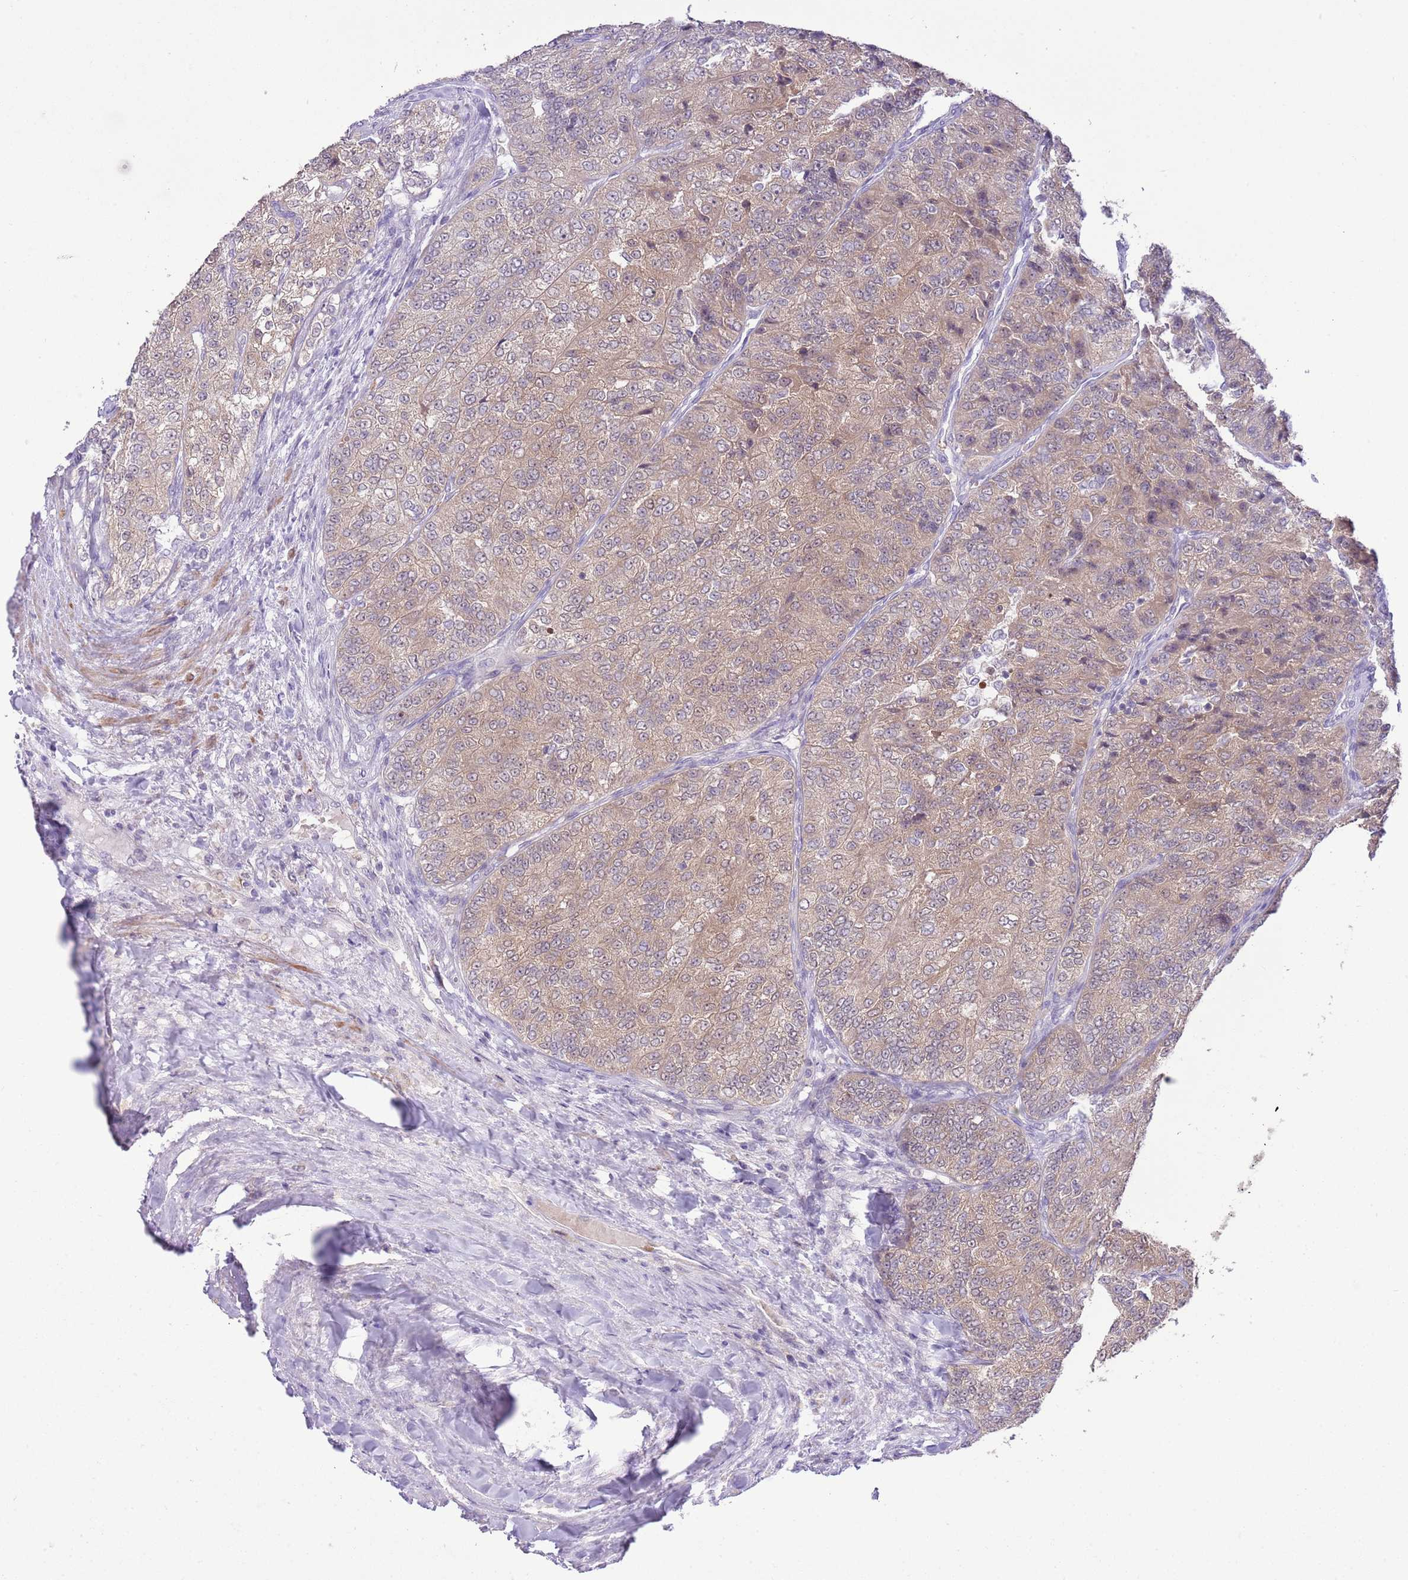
{"staining": {"intensity": "weak", "quantity": "25%-75%", "location": "cytoplasmic/membranous"}, "tissue": "renal cancer", "cell_type": "Tumor cells", "image_type": "cancer", "snomed": [{"axis": "morphology", "description": "Adenocarcinoma, NOS"}, {"axis": "topography", "description": "Kidney"}], "caption": "Renal cancer tissue reveals weak cytoplasmic/membranous expression in about 25%-75% of tumor cells, visualized by immunohistochemistry.", "gene": "GALK2", "patient": {"sex": "female", "age": 63}}